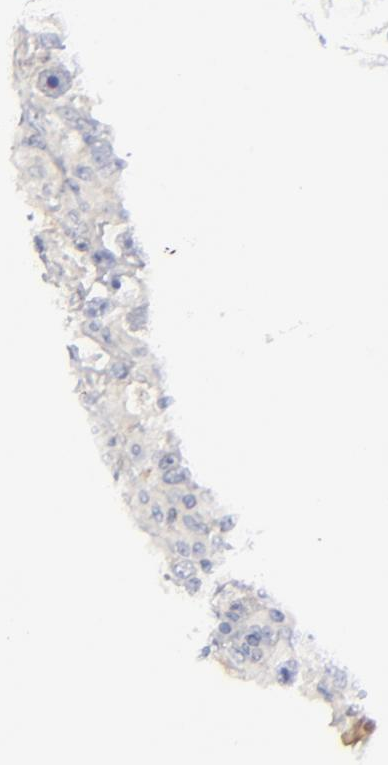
{"staining": {"intensity": "moderate", "quantity": "<25%", "location": "cytoplasmic/membranous,nuclear"}, "tissue": "testis cancer", "cell_type": "Tumor cells", "image_type": "cancer", "snomed": [{"axis": "morphology", "description": "Seminoma, NOS"}, {"axis": "topography", "description": "Testis"}], "caption": "Testis seminoma stained with immunohistochemistry demonstrates moderate cytoplasmic/membranous and nuclear staining in approximately <25% of tumor cells.", "gene": "AURKA", "patient": {"sex": "male", "age": 34}}